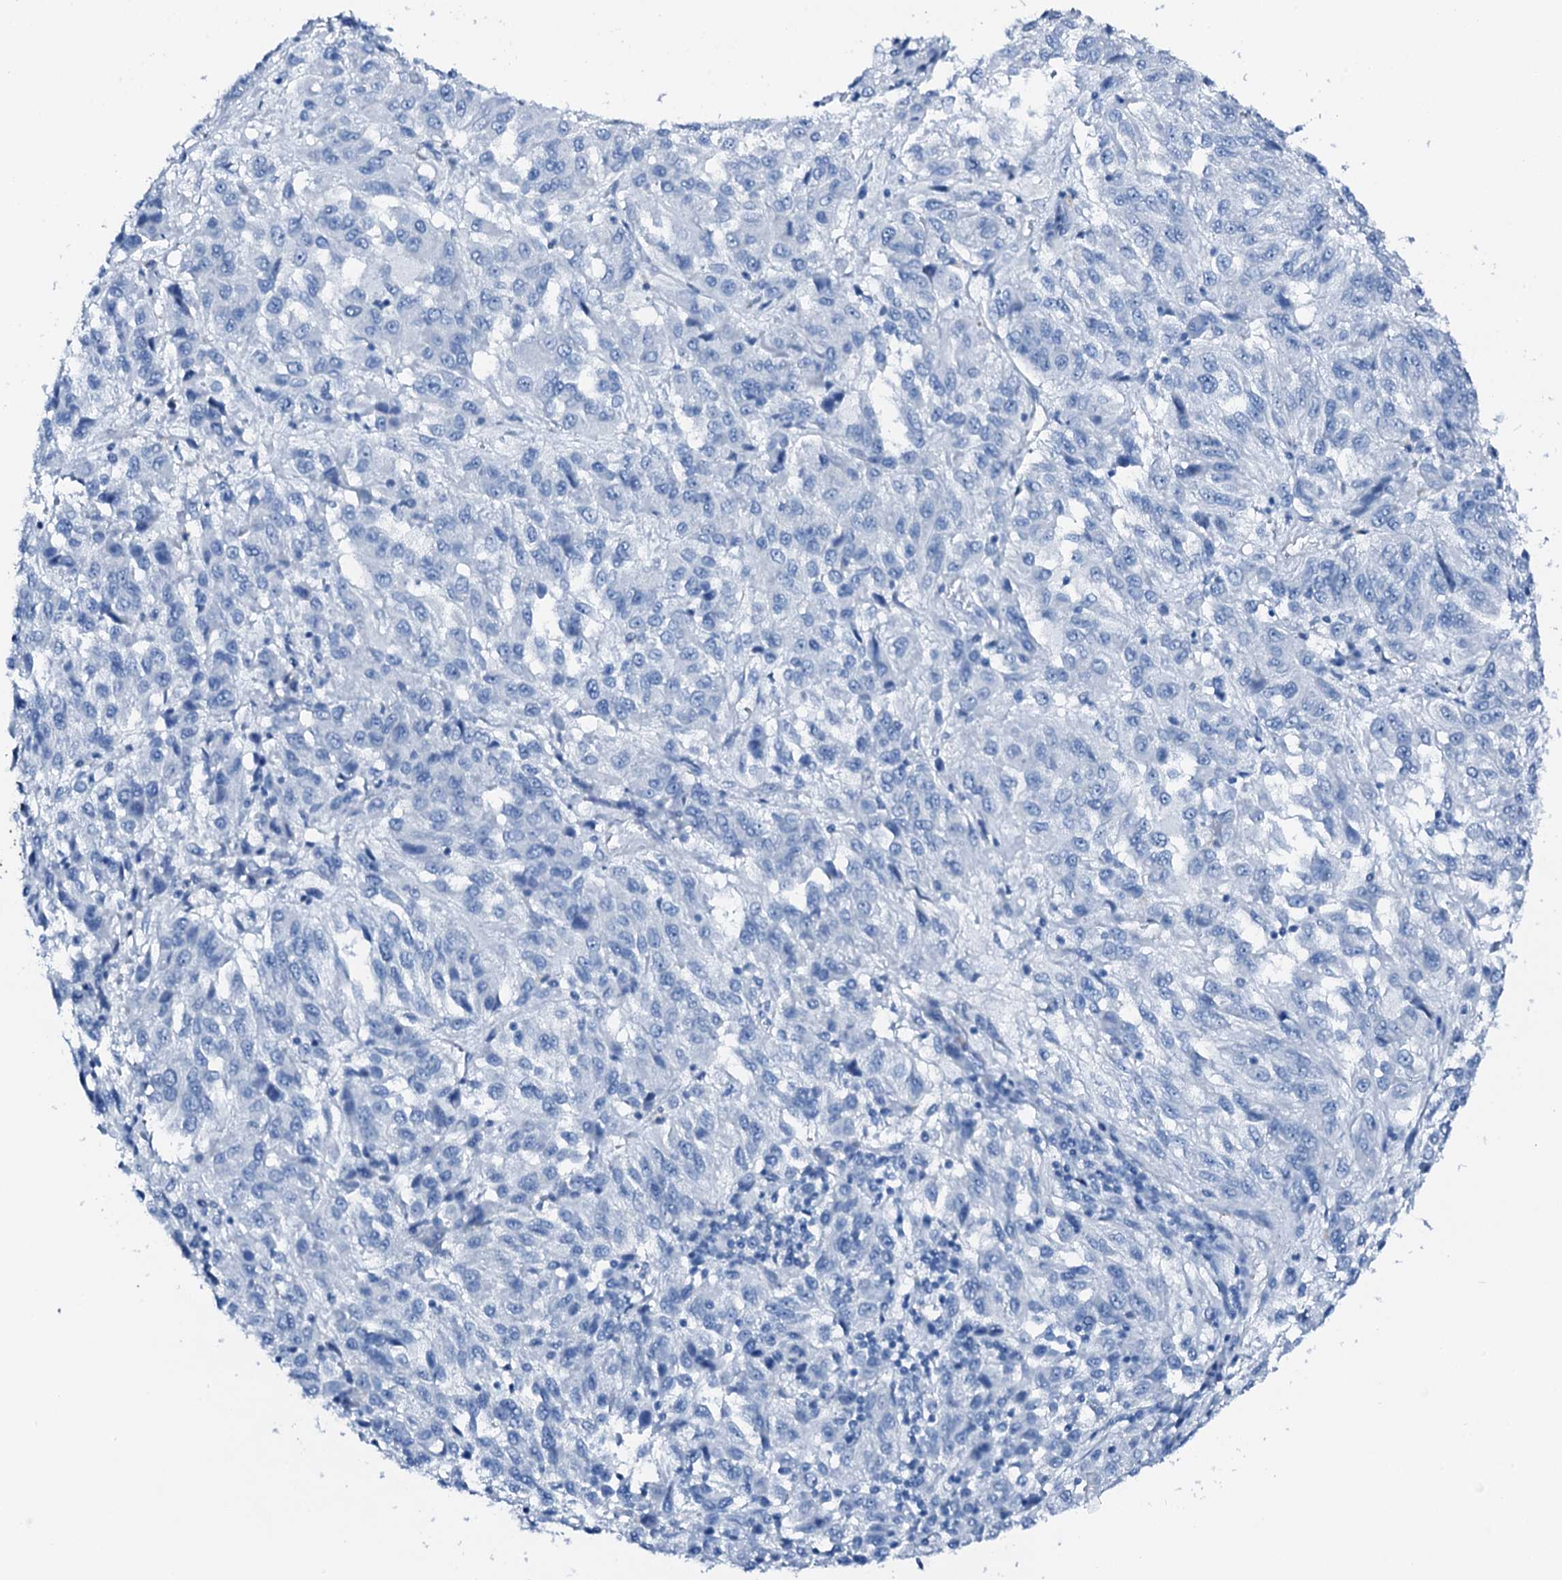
{"staining": {"intensity": "negative", "quantity": "none", "location": "none"}, "tissue": "melanoma", "cell_type": "Tumor cells", "image_type": "cancer", "snomed": [{"axis": "morphology", "description": "Malignant melanoma, Metastatic site"}, {"axis": "topography", "description": "Lung"}], "caption": "Immunohistochemical staining of human malignant melanoma (metastatic site) exhibits no significant staining in tumor cells.", "gene": "PTH", "patient": {"sex": "male", "age": 64}}